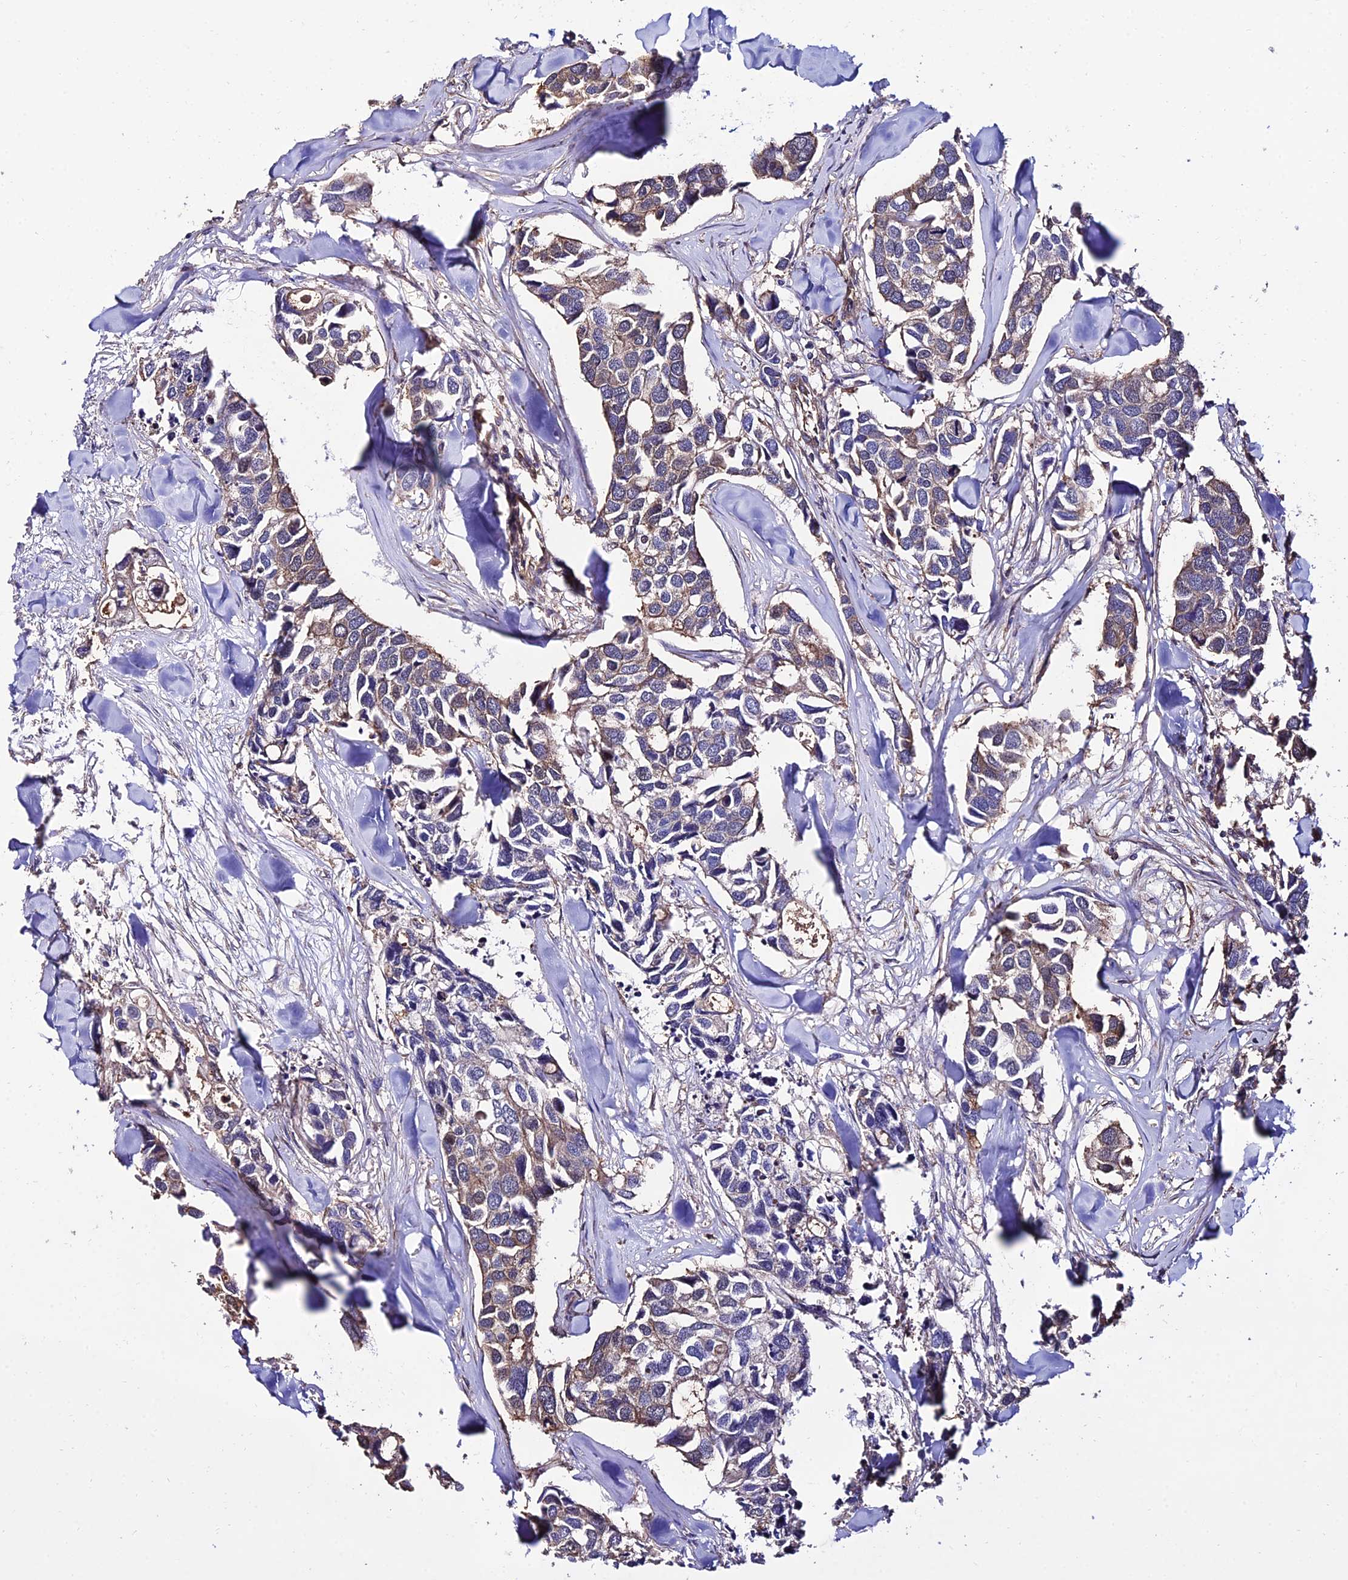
{"staining": {"intensity": "weak", "quantity": ">75%", "location": "cytoplasmic/membranous"}, "tissue": "breast cancer", "cell_type": "Tumor cells", "image_type": "cancer", "snomed": [{"axis": "morphology", "description": "Duct carcinoma"}, {"axis": "topography", "description": "Breast"}], "caption": "Breast cancer (invasive ductal carcinoma) was stained to show a protein in brown. There is low levels of weak cytoplasmic/membranous positivity in approximately >75% of tumor cells.", "gene": "CALM2", "patient": {"sex": "female", "age": 83}}